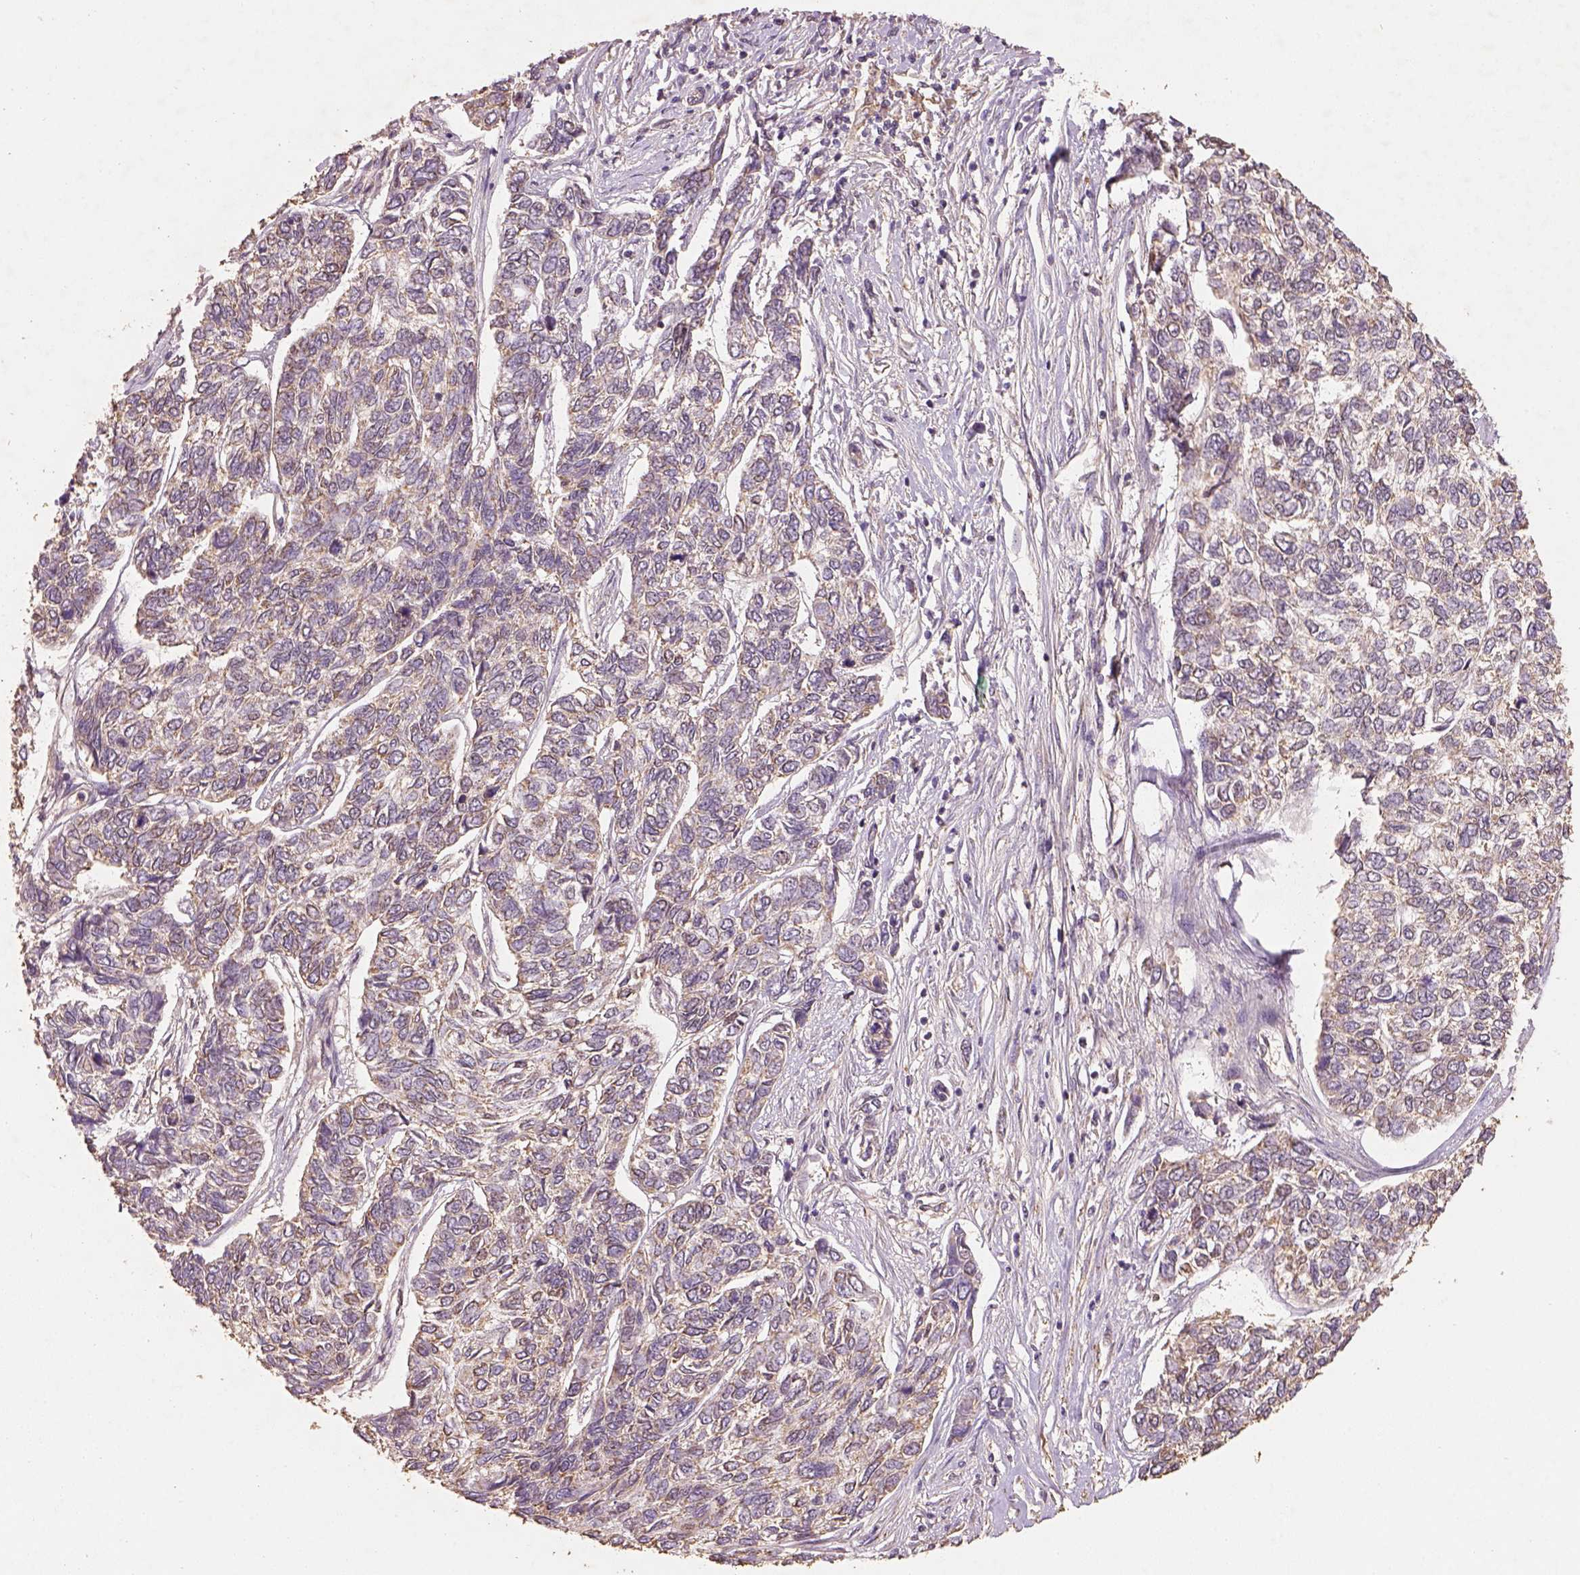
{"staining": {"intensity": "weak", "quantity": ">75%", "location": "cytoplasmic/membranous"}, "tissue": "skin cancer", "cell_type": "Tumor cells", "image_type": "cancer", "snomed": [{"axis": "morphology", "description": "Basal cell carcinoma"}, {"axis": "topography", "description": "Skin"}], "caption": "This is a histology image of immunohistochemistry staining of skin cancer (basal cell carcinoma), which shows weak staining in the cytoplasmic/membranous of tumor cells.", "gene": "AP2B1", "patient": {"sex": "female", "age": 65}}